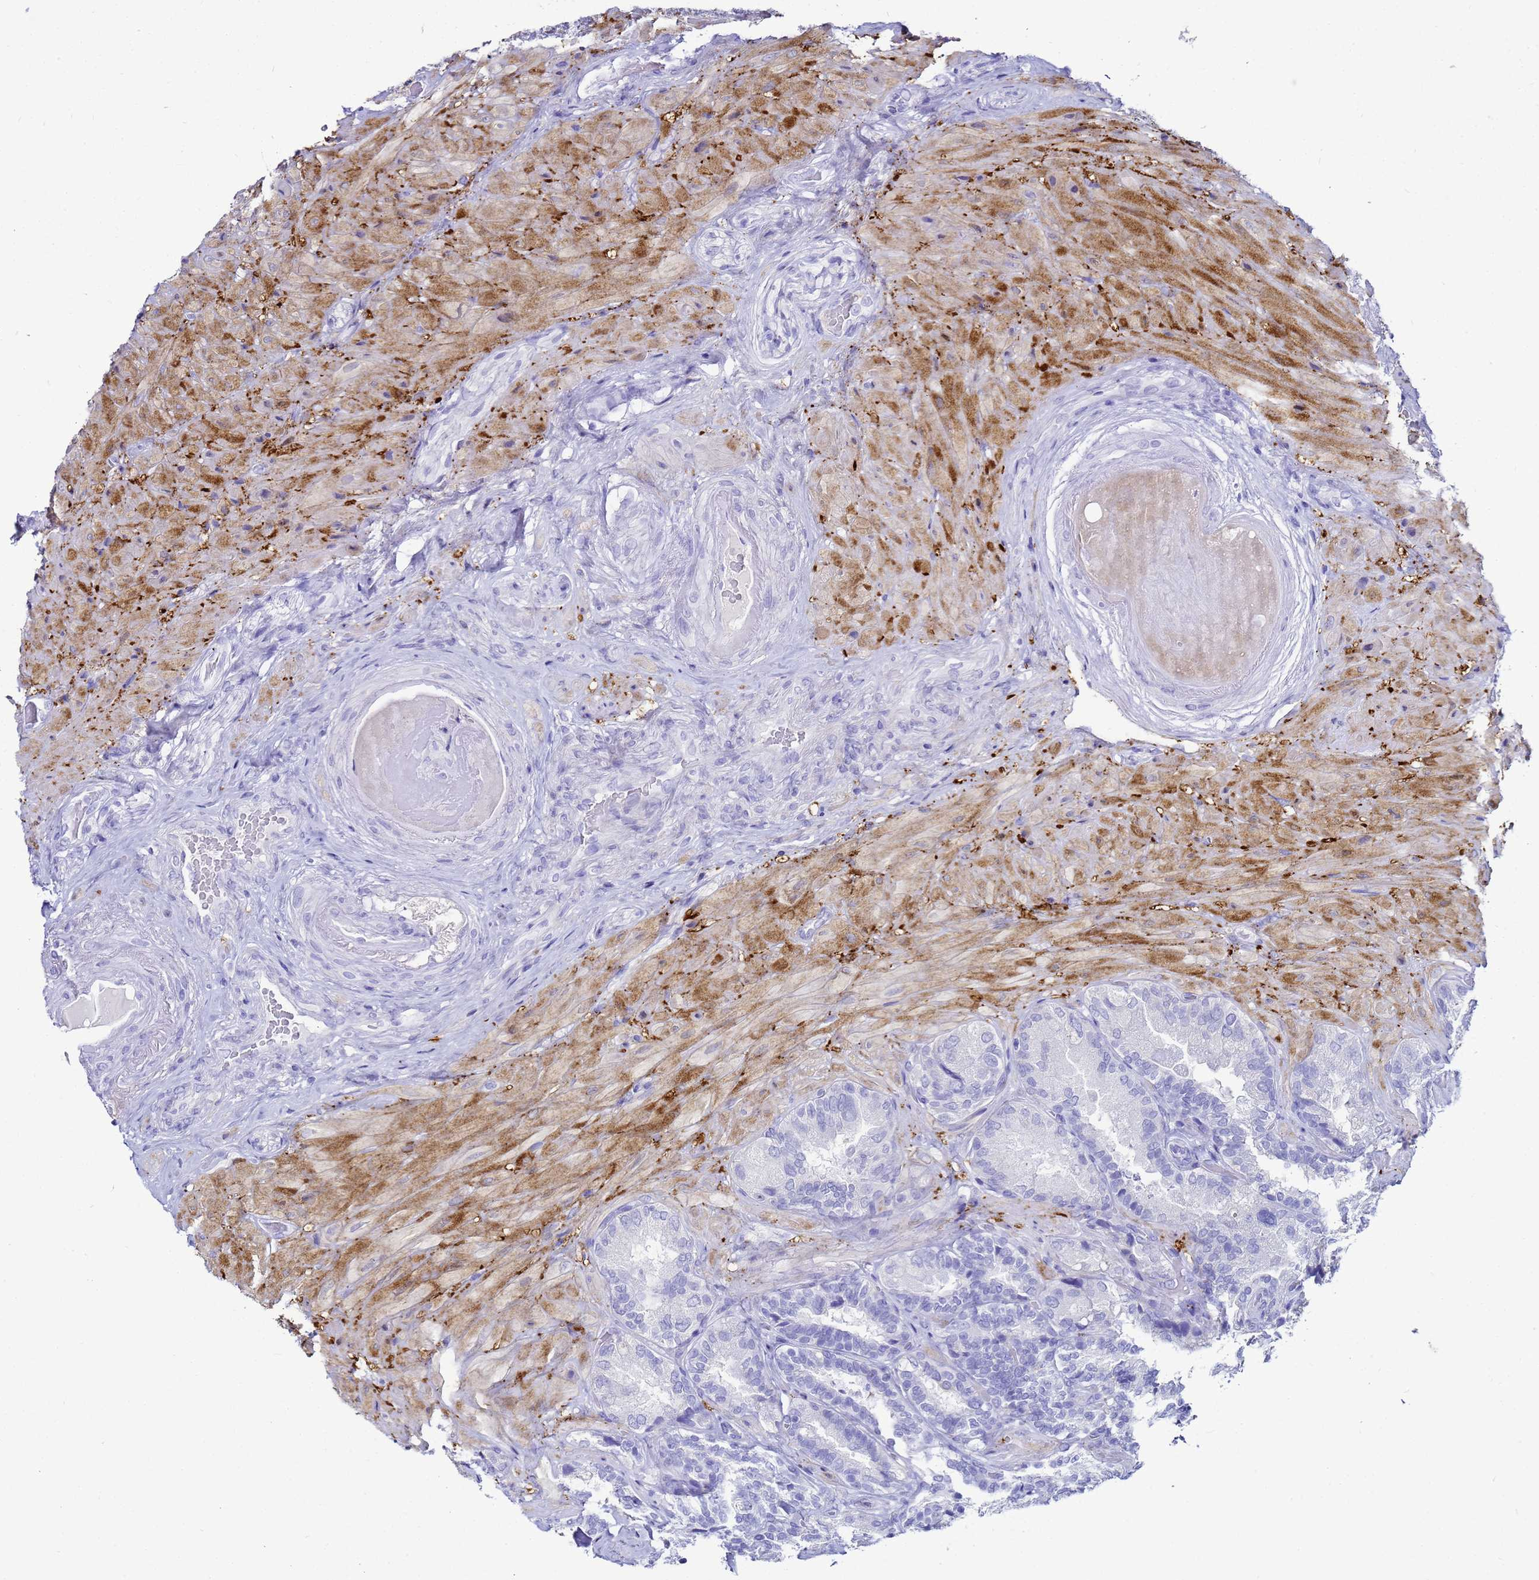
{"staining": {"intensity": "negative", "quantity": "none", "location": "none"}, "tissue": "seminal vesicle", "cell_type": "Glandular cells", "image_type": "normal", "snomed": [{"axis": "morphology", "description": "Normal tissue, NOS"}, {"axis": "topography", "description": "Prostate and seminal vesicle, NOS"}, {"axis": "topography", "description": "Prostate"}, {"axis": "topography", "description": "Seminal veicle"}], "caption": "This is a image of immunohistochemistry (IHC) staining of unremarkable seminal vesicle, which shows no positivity in glandular cells. (Brightfield microscopy of DAB IHC at high magnification).", "gene": "CKB", "patient": {"sex": "male", "age": 67}}